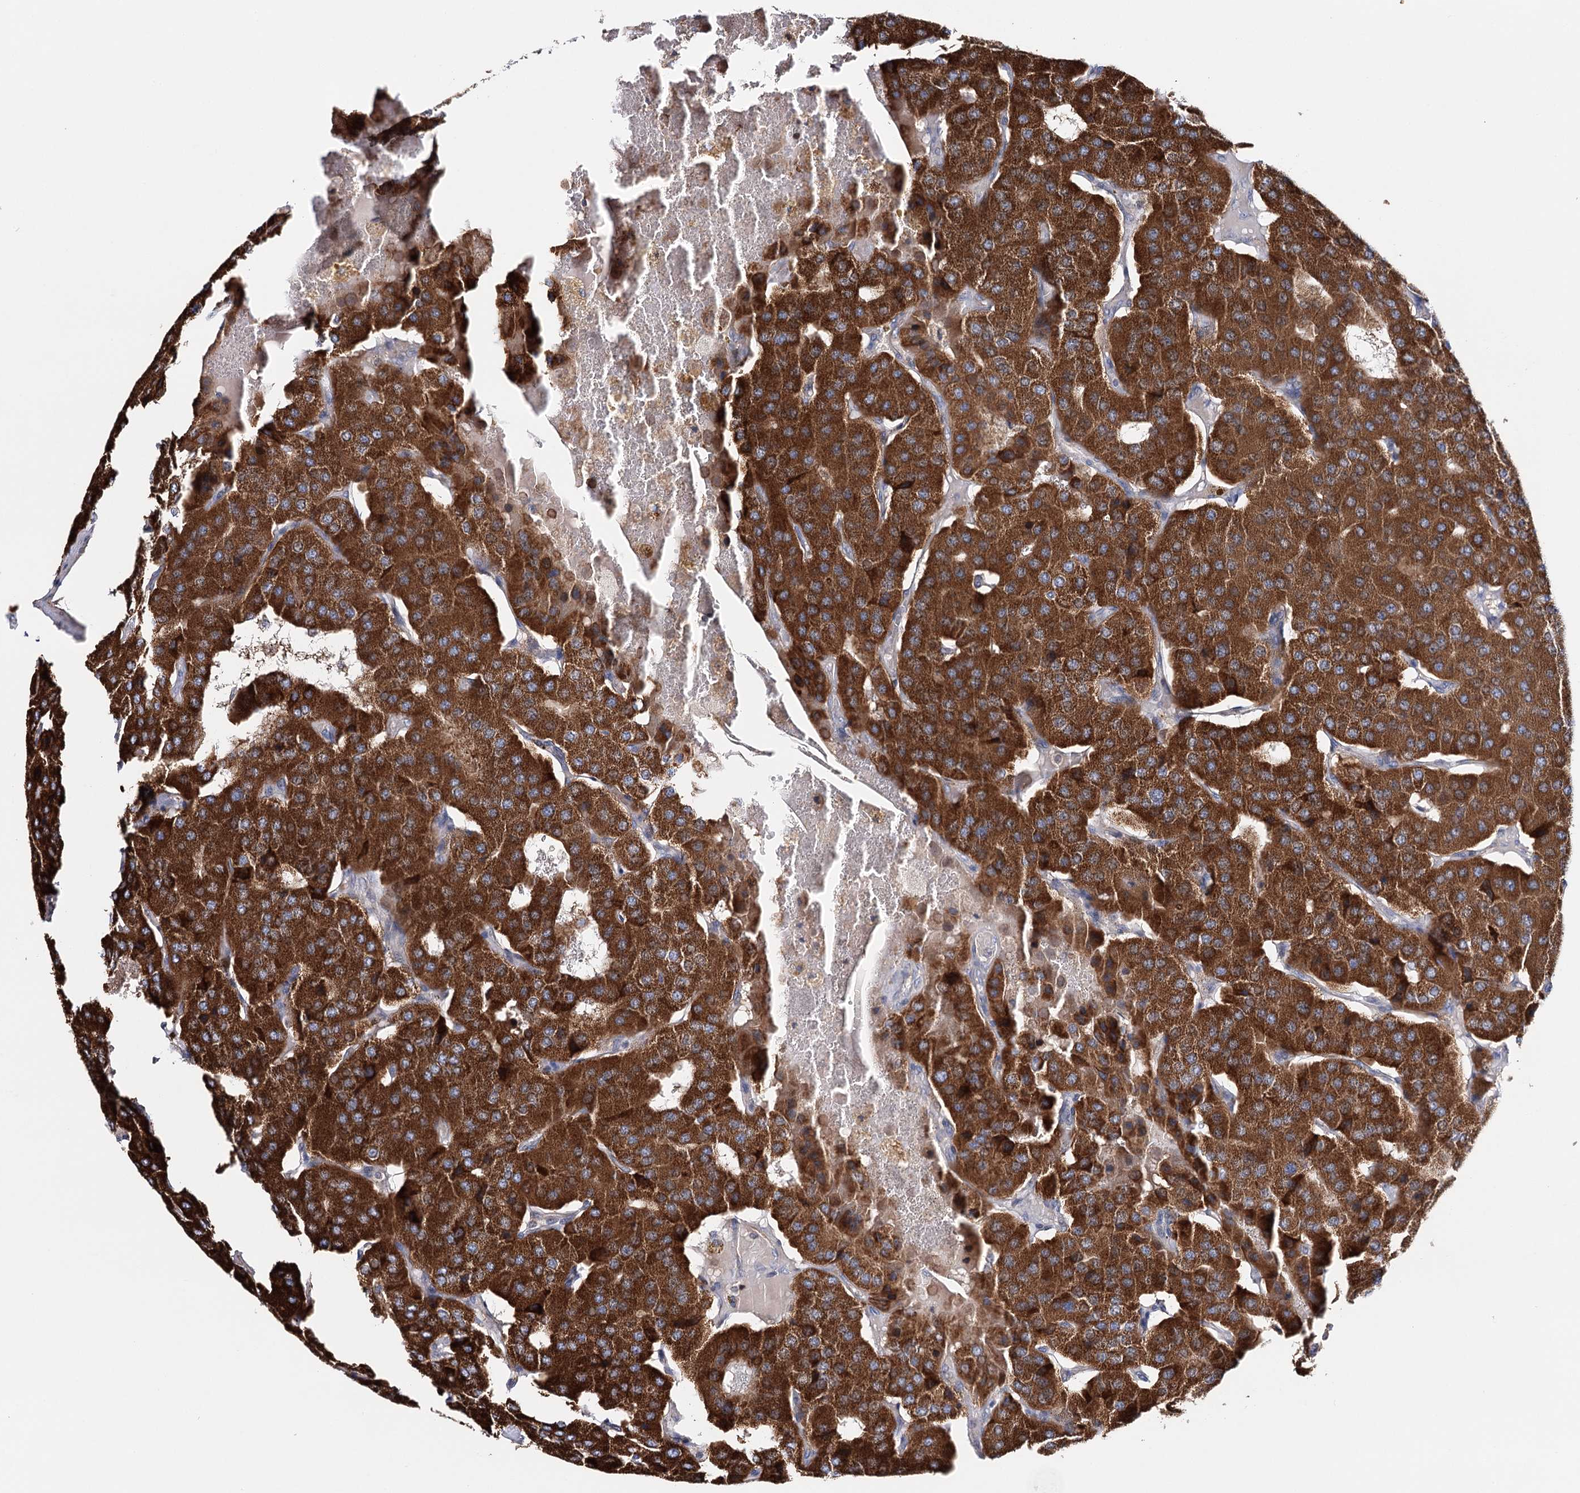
{"staining": {"intensity": "strong", "quantity": ">75%", "location": "cytoplasmic/membranous"}, "tissue": "parathyroid gland", "cell_type": "Glandular cells", "image_type": "normal", "snomed": [{"axis": "morphology", "description": "Normal tissue, NOS"}, {"axis": "morphology", "description": "Adenoma, NOS"}, {"axis": "topography", "description": "Parathyroid gland"}], "caption": "IHC of normal parathyroid gland reveals high levels of strong cytoplasmic/membranous expression in approximately >75% of glandular cells.", "gene": "CFAP46", "patient": {"sex": "female", "age": 86}}